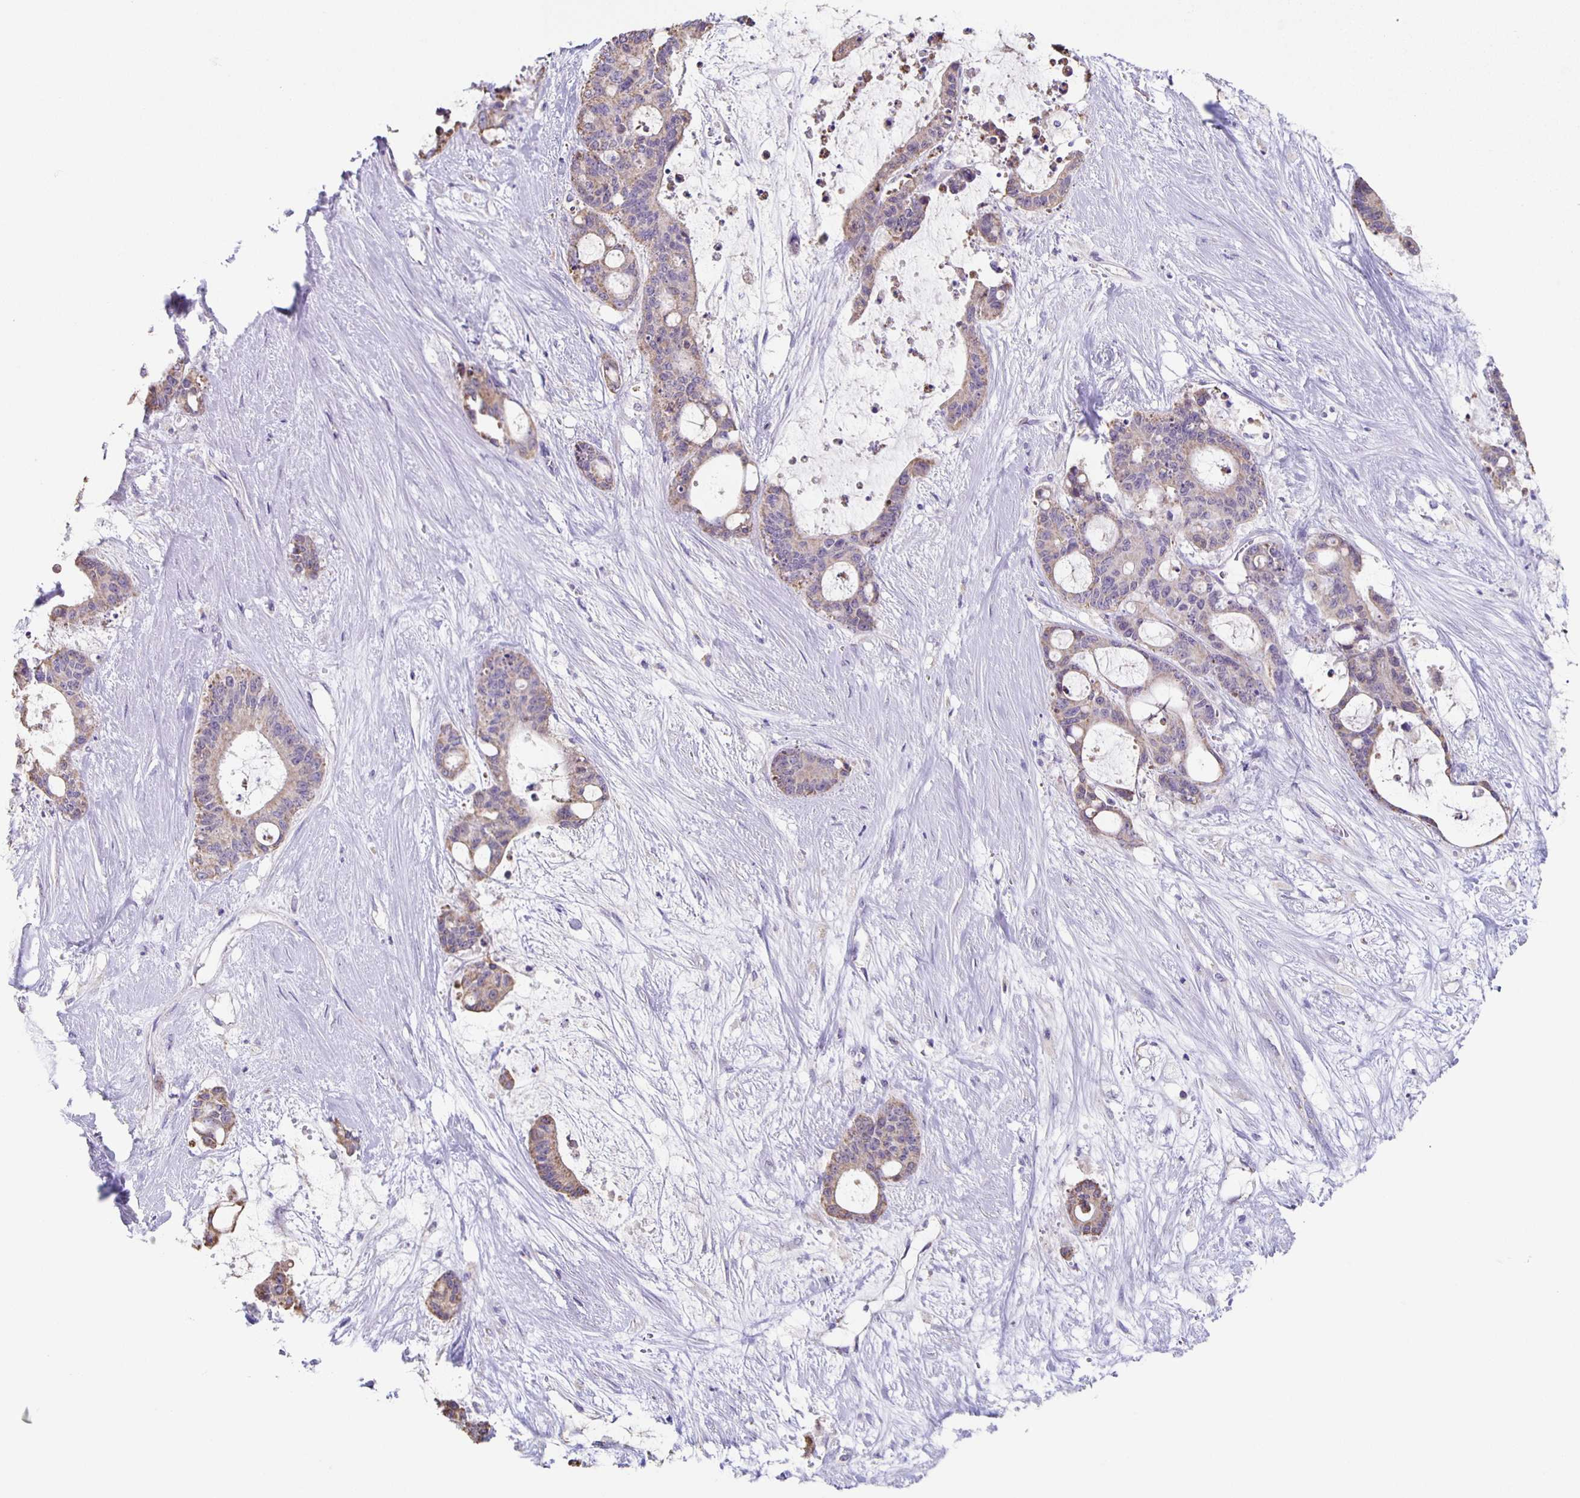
{"staining": {"intensity": "weak", "quantity": "<25%", "location": "cytoplasmic/membranous"}, "tissue": "liver cancer", "cell_type": "Tumor cells", "image_type": "cancer", "snomed": [{"axis": "morphology", "description": "Normal tissue, NOS"}, {"axis": "morphology", "description": "Cholangiocarcinoma"}, {"axis": "topography", "description": "Liver"}, {"axis": "topography", "description": "Peripheral nerve tissue"}], "caption": "DAB immunohistochemical staining of cholangiocarcinoma (liver) displays no significant expression in tumor cells.", "gene": "TPPP", "patient": {"sex": "female", "age": 73}}